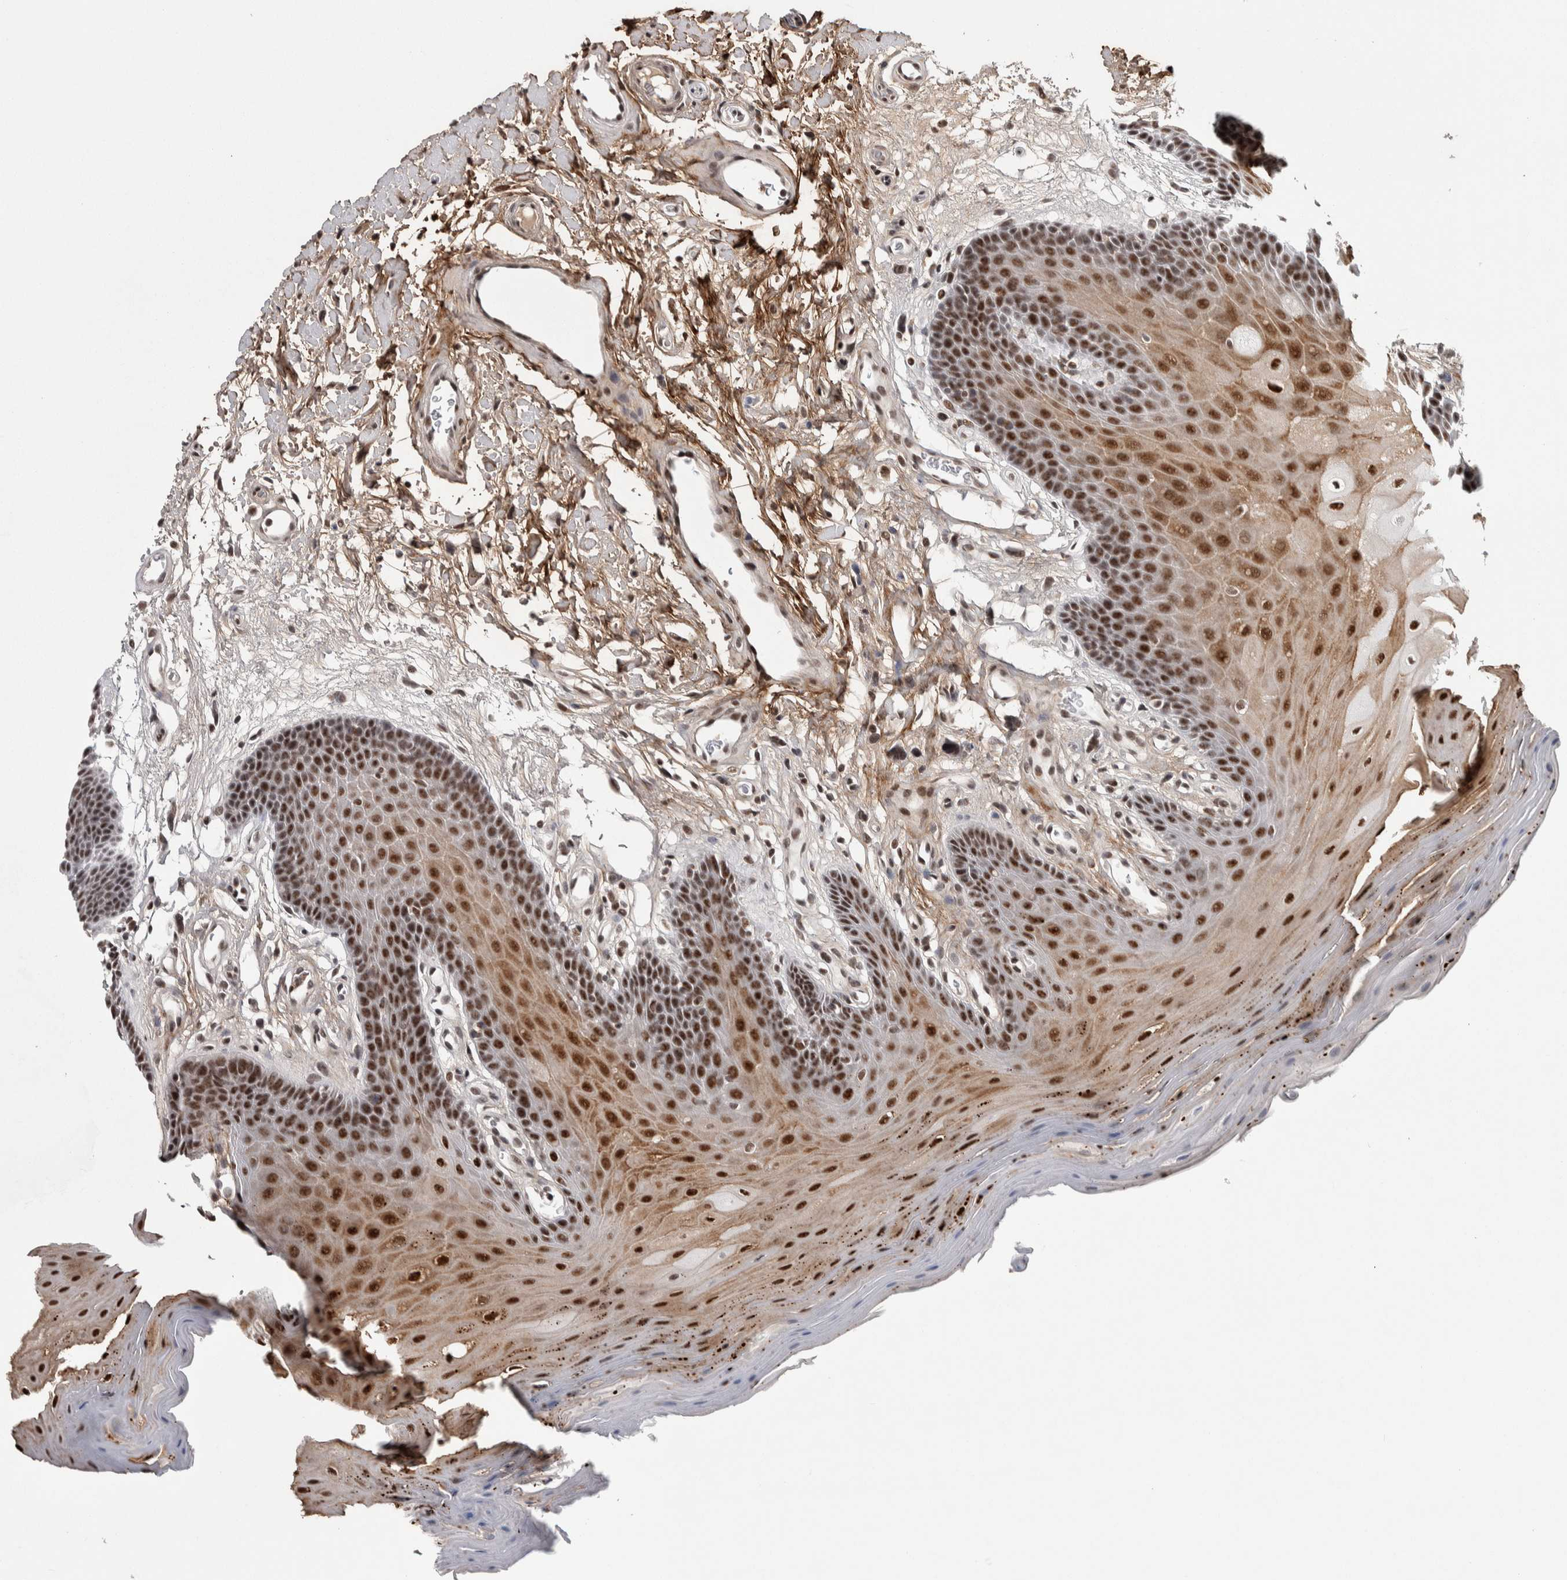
{"staining": {"intensity": "strong", "quantity": "25%-75%", "location": "cytoplasmic/membranous,nuclear"}, "tissue": "oral mucosa", "cell_type": "Squamous epithelial cells", "image_type": "normal", "snomed": [{"axis": "morphology", "description": "Normal tissue, NOS"}, {"axis": "morphology", "description": "Squamous cell carcinoma, NOS"}, {"axis": "topography", "description": "Oral tissue"}, {"axis": "topography", "description": "Head-Neck"}], "caption": "A high-resolution photomicrograph shows IHC staining of unremarkable oral mucosa, which shows strong cytoplasmic/membranous,nuclear staining in approximately 25%-75% of squamous epithelial cells.", "gene": "ASPN", "patient": {"sex": "male", "age": 71}}